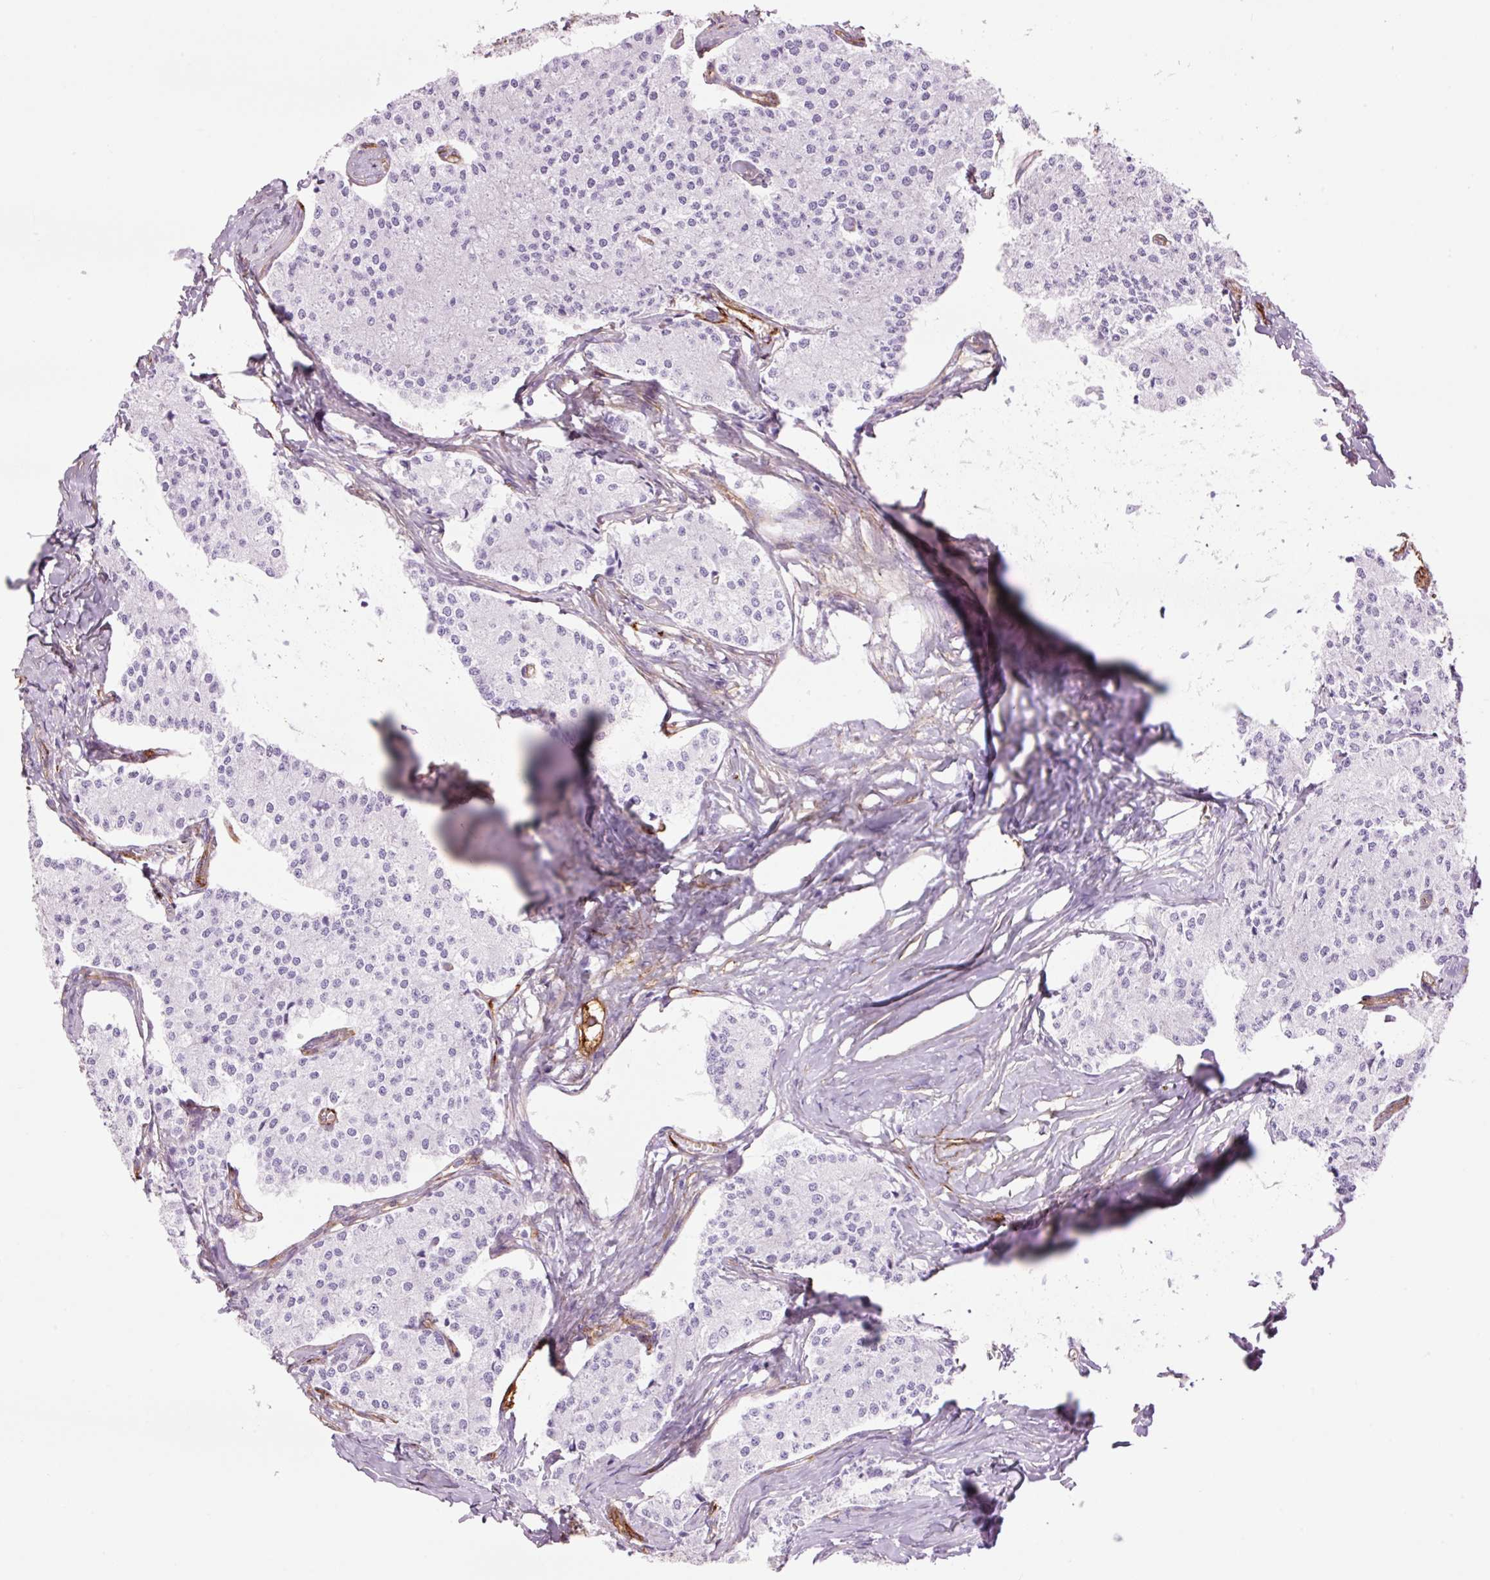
{"staining": {"intensity": "negative", "quantity": "none", "location": "none"}, "tissue": "carcinoid", "cell_type": "Tumor cells", "image_type": "cancer", "snomed": [{"axis": "morphology", "description": "Carcinoid, malignant, NOS"}, {"axis": "topography", "description": "Colon"}], "caption": "This photomicrograph is of carcinoid stained with immunohistochemistry (IHC) to label a protein in brown with the nuclei are counter-stained blue. There is no positivity in tumor cells.", "gene": "CAV1", "patient": {"sex": "female", "age": 52}}